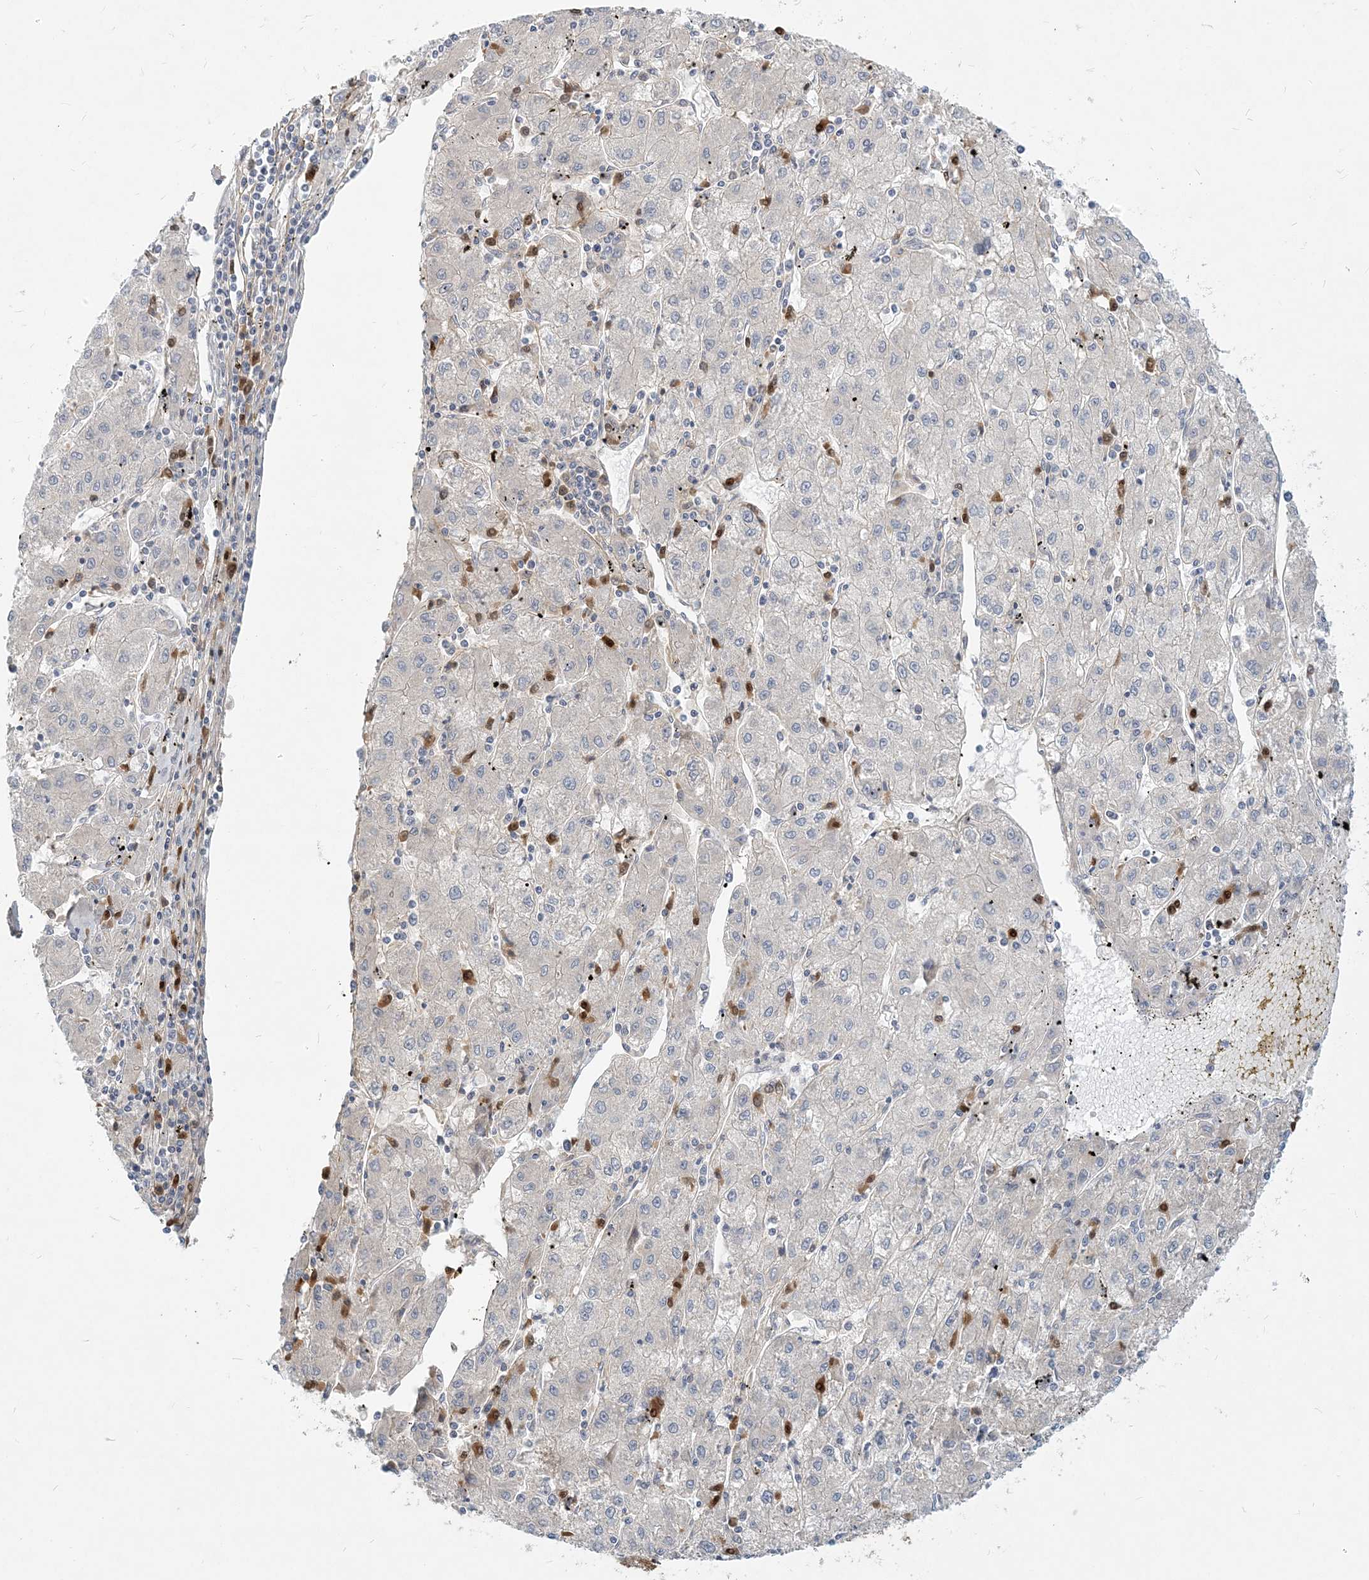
{"staining": {"intensity": "negative", "quantity": "none", "location": "none"}, "tissue": "liver cancer", "cell_type": "Tumor cells", "image_type": "cancer", "snomed": [{"axis": "morphology", "description": "Carcinoma, Hepatocellular, NOS"}, {"axis": "topography", "description": "Liver"}], "caption": "Human liver cancer (hepatocellular carcinoma) stained for a protein using immunohistochemistry (IHC) demonstrates no staining in tumor cells.", "gene": "GMPPA", "patient": {"sex": "male", "age": 72}}